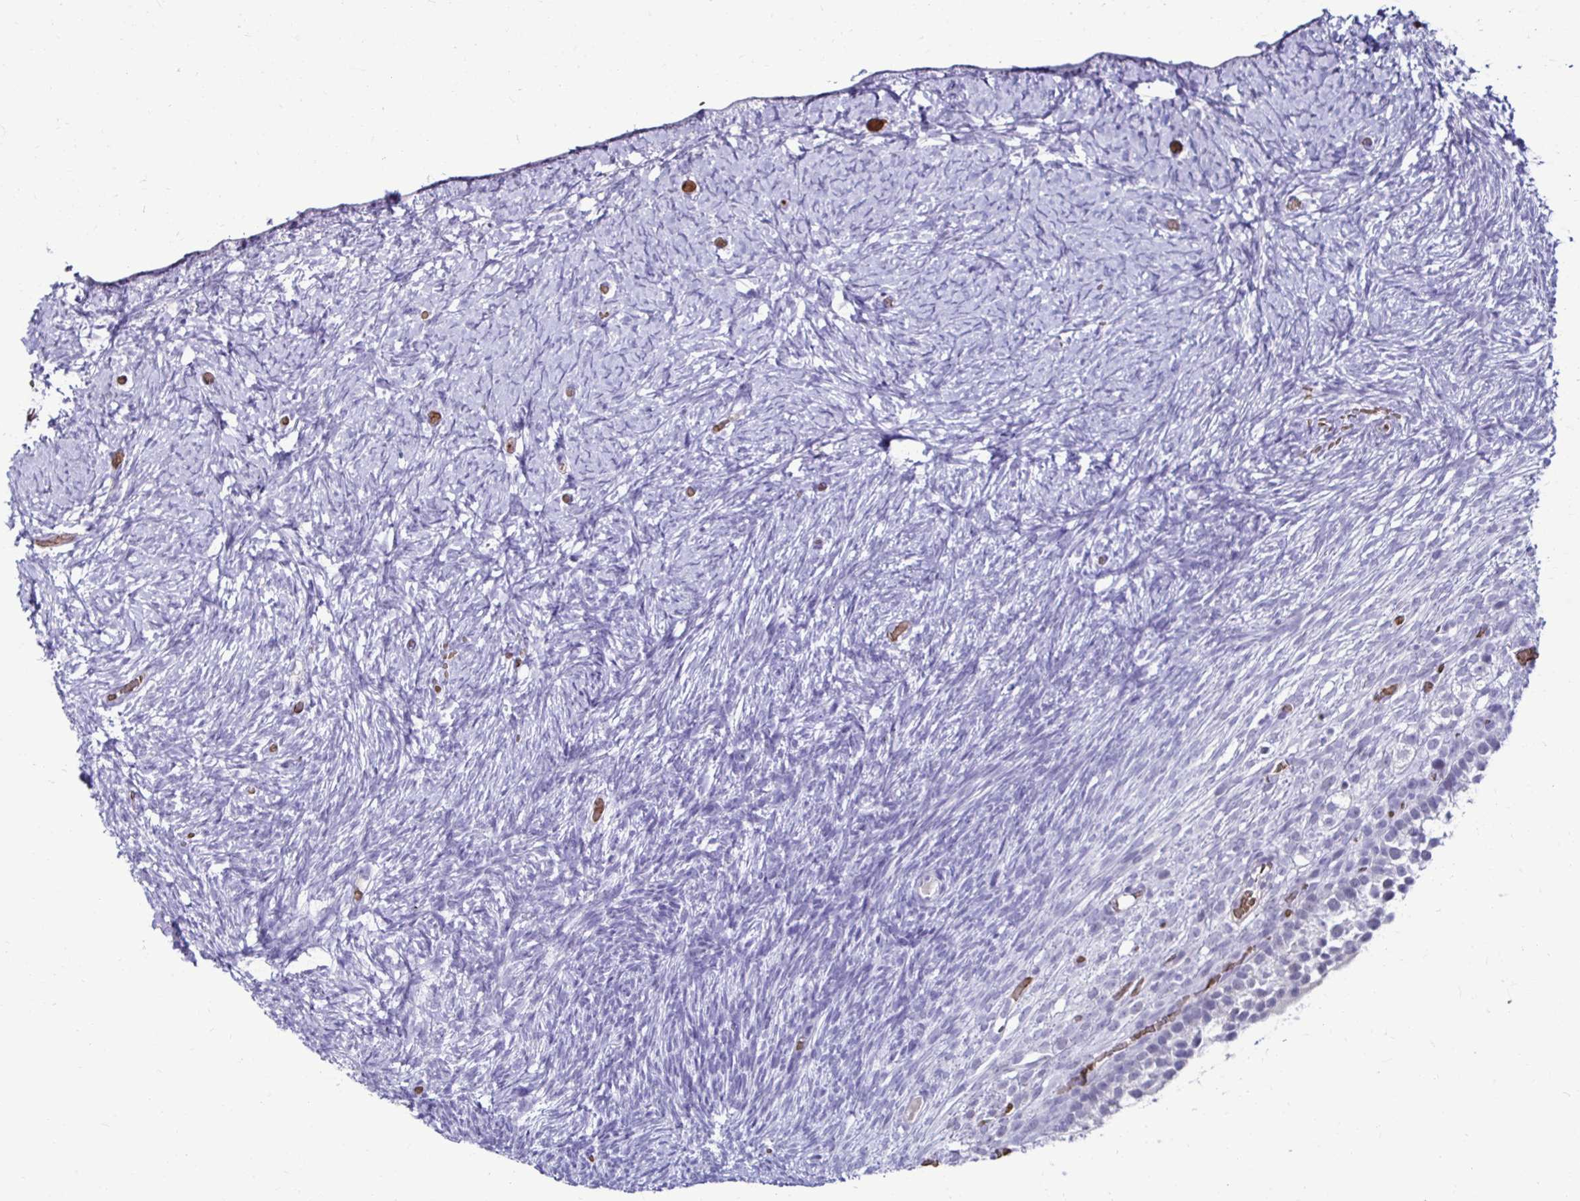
{"staining": {"intensity": "negative", "quantity": "none", "location": "none"}, "tissue": "ovary", "cell_type": "Ovarian stroma cells", "image_type": "normal", "snomed": [{"axis": "morphology", "description": "Normal tissue, NOS"}, {"axis": "topography", "description": "Ovary"}], "caption": "Immunohistochemical staining of normal human ovary displays no significant expression in ovarian stroma cells. (DAB (3,3'-diaminobenzidine) immunohistochemistry (IHC) with hematoxylin counter stain).", "gene": "RHBDL3", "patient": {"sex": "female", "age": 39}}